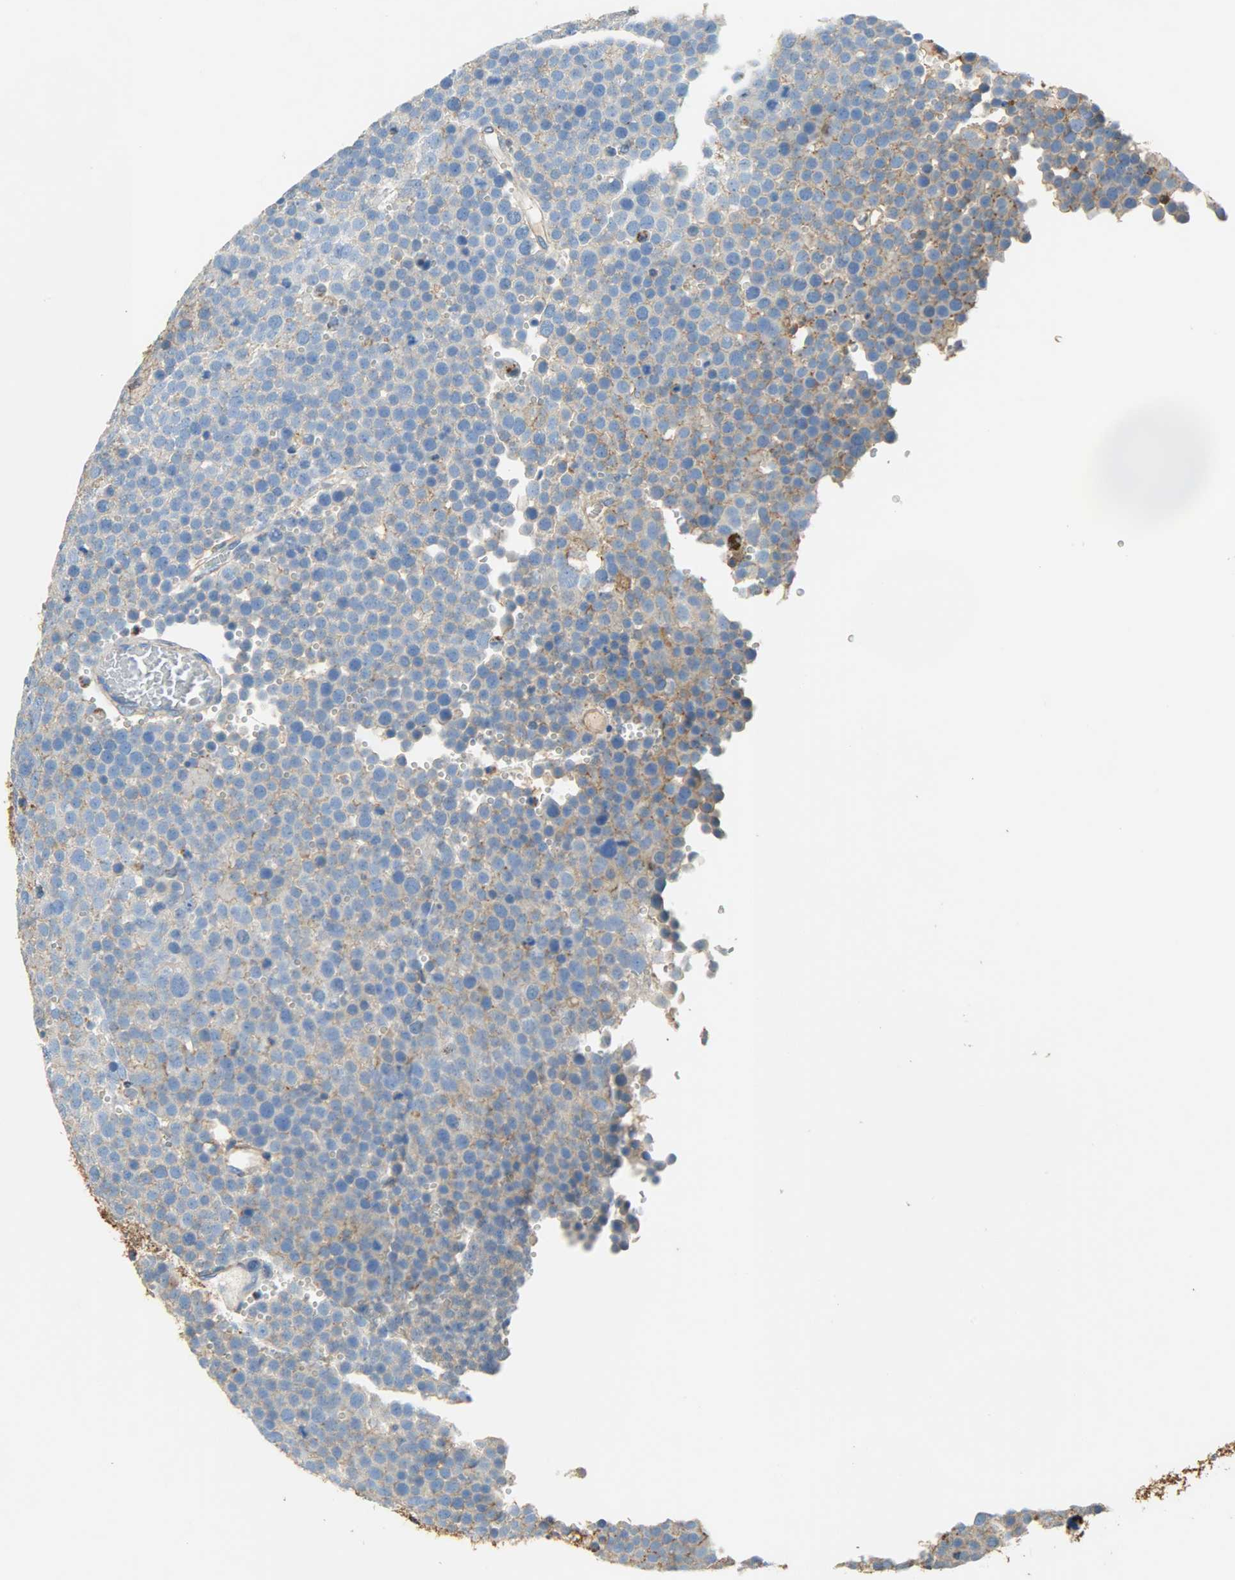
{"staining": {"intensity": "negative", "quantity": "none", "location": "none"}, "tissue": "testis cancer", "cell_type": "Tumor cells", "image_type": "cancer", "snomed": [{"axis": "morphology", "description": "Seminoma, NOS"}, {"axis": "topography", "description": "Testis"}], "caption": "Testis seminoma was stained to show a protein in brown. There is no significant positivity in tumor cells.", "gene": "ANXA6", "patient": {"sex": "male", "age": 71}}